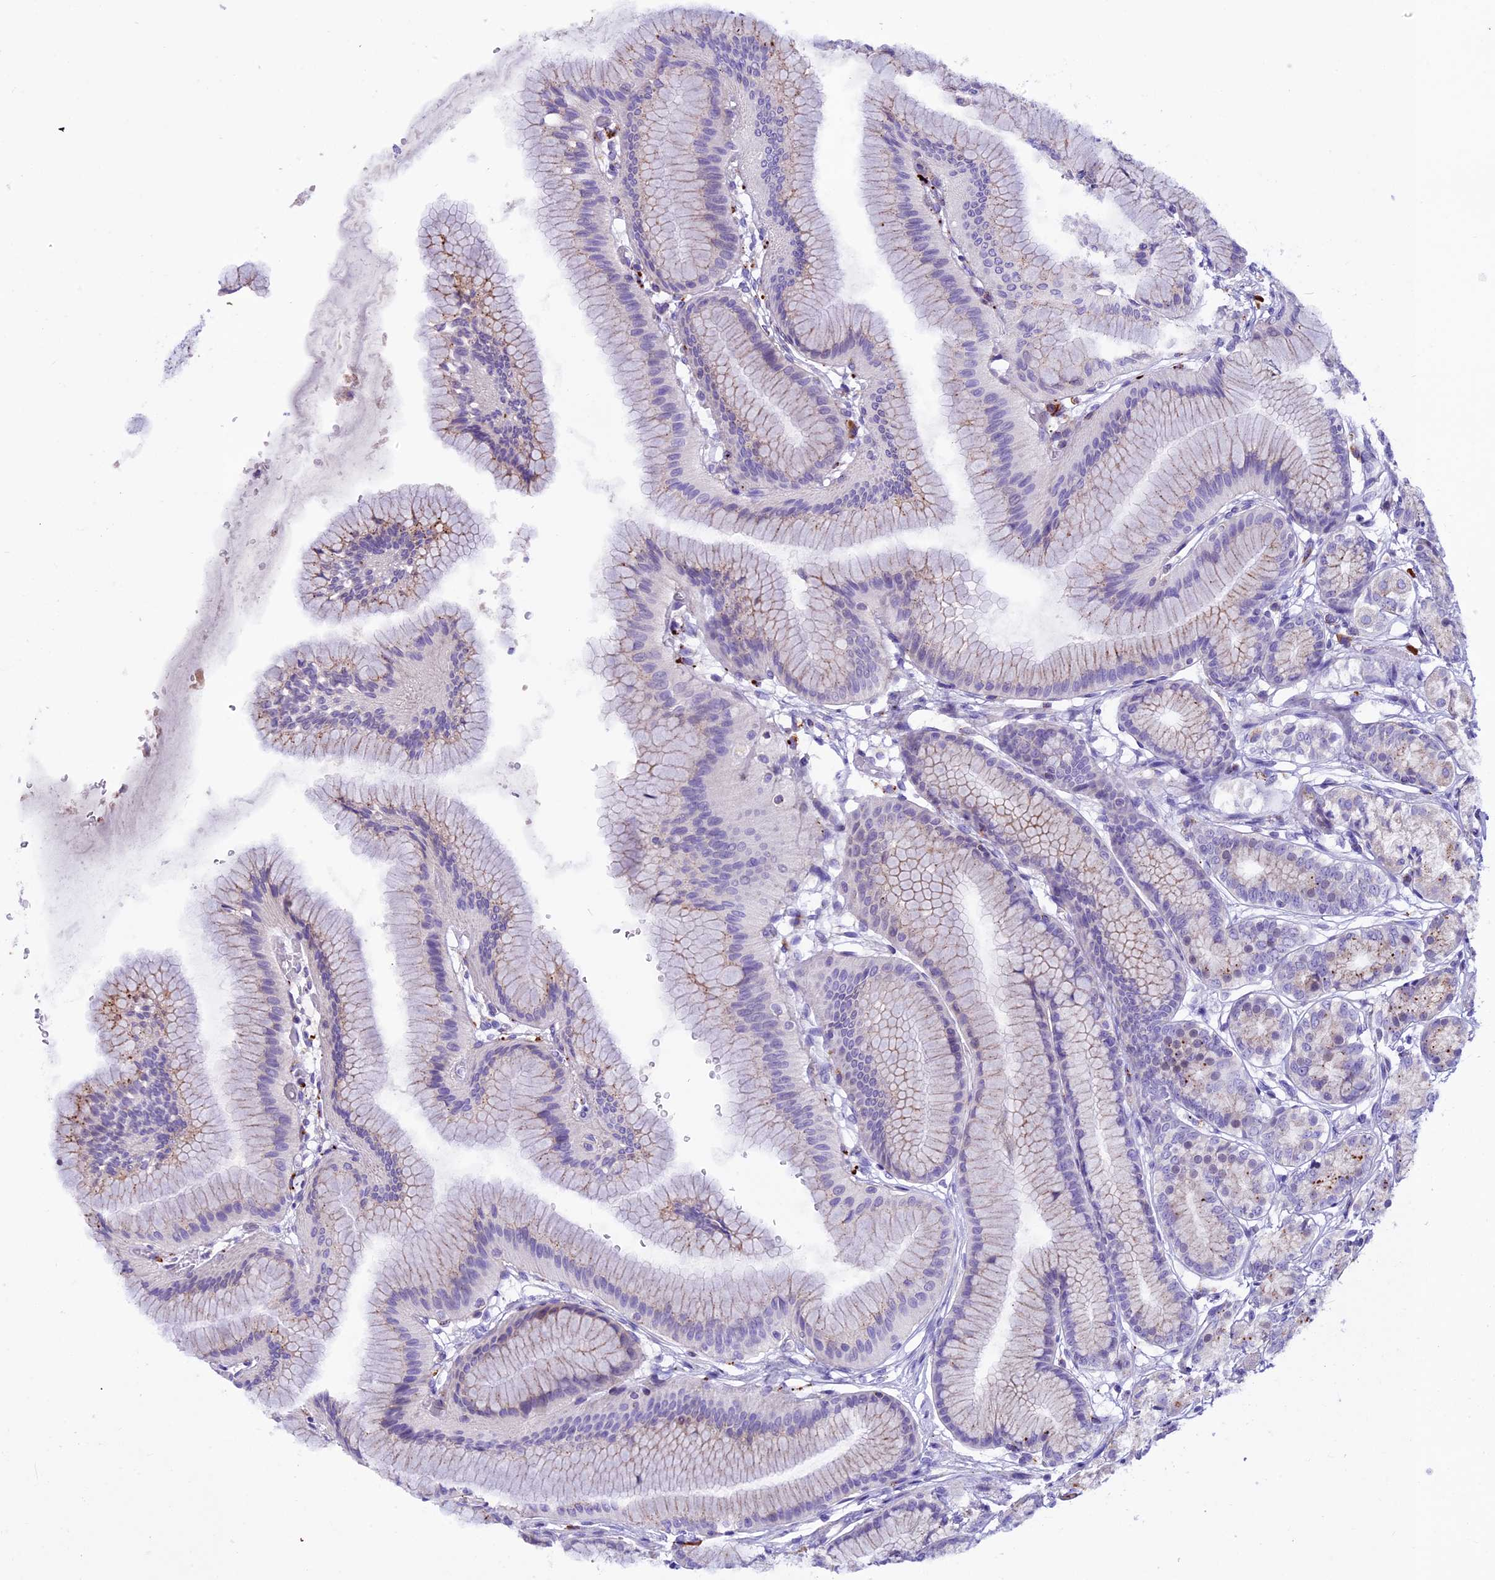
{"staining": {"intensity": "moderate", "quantity": "25%-75%", "location": "cytoplasmic/membranous"}, "tissue": "stomach", "cell_type": "Glandular cells", "image_type": "normal", "snomed": [{"axis": "morphology", "description": "Normal tissue, NOS"}, {"axis": "morphology", "description": "Adenocarcinoma, NOS"}, {"axis": "morphology", "description": "Adenocarcinoma, High grade"}, {"axis": "topography", "description": "Stomach, upper"}, {"axis": "topography", "description": "Stomach"}], "caption": "Stomach stained for a protein exhibits moderate cytoplasmic/membranous positivity in glandular cells.", "gene": "THRSP", "patient": {"sex": "female", "age": 65}}